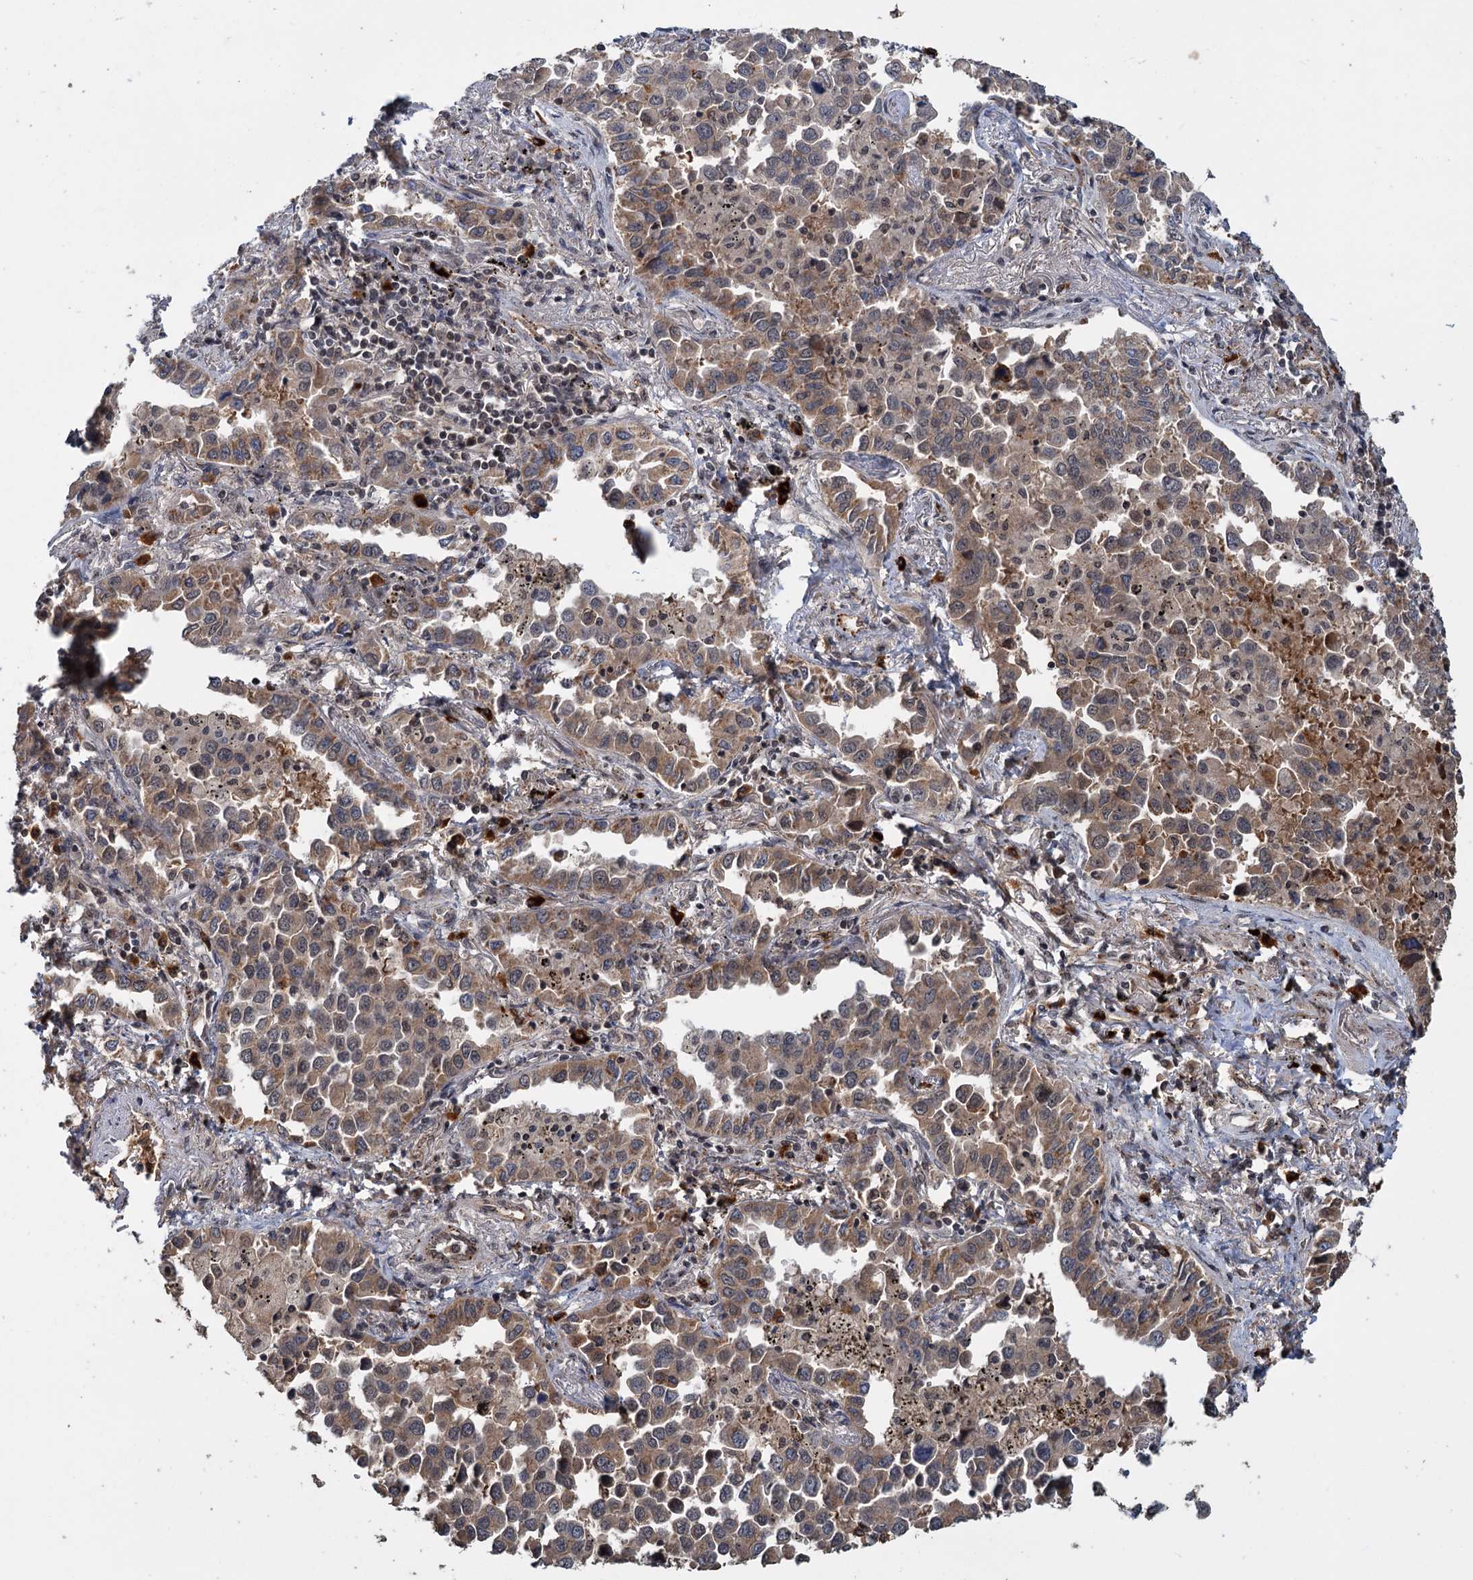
{"staining": {"intensity": "moderate", "quantity": ">75%", "location": "cytoplasmic/membranous"}, "tissue": "lung cancer", "cell_type": "Tumor cells", "image_type": "cancer", "snomed": [{"axis": "morphology", "description": "Adenocarcinoma, NOS"}, {"axis": "topography", "description": "Lung"}], "caption": "Moderate cytoplasmic/membranous protein staining is seen in approximately >75% of tumor cells in lung cancer.", "gene": "KANSL2", "patient": {"sex": "male", "age": 67}}